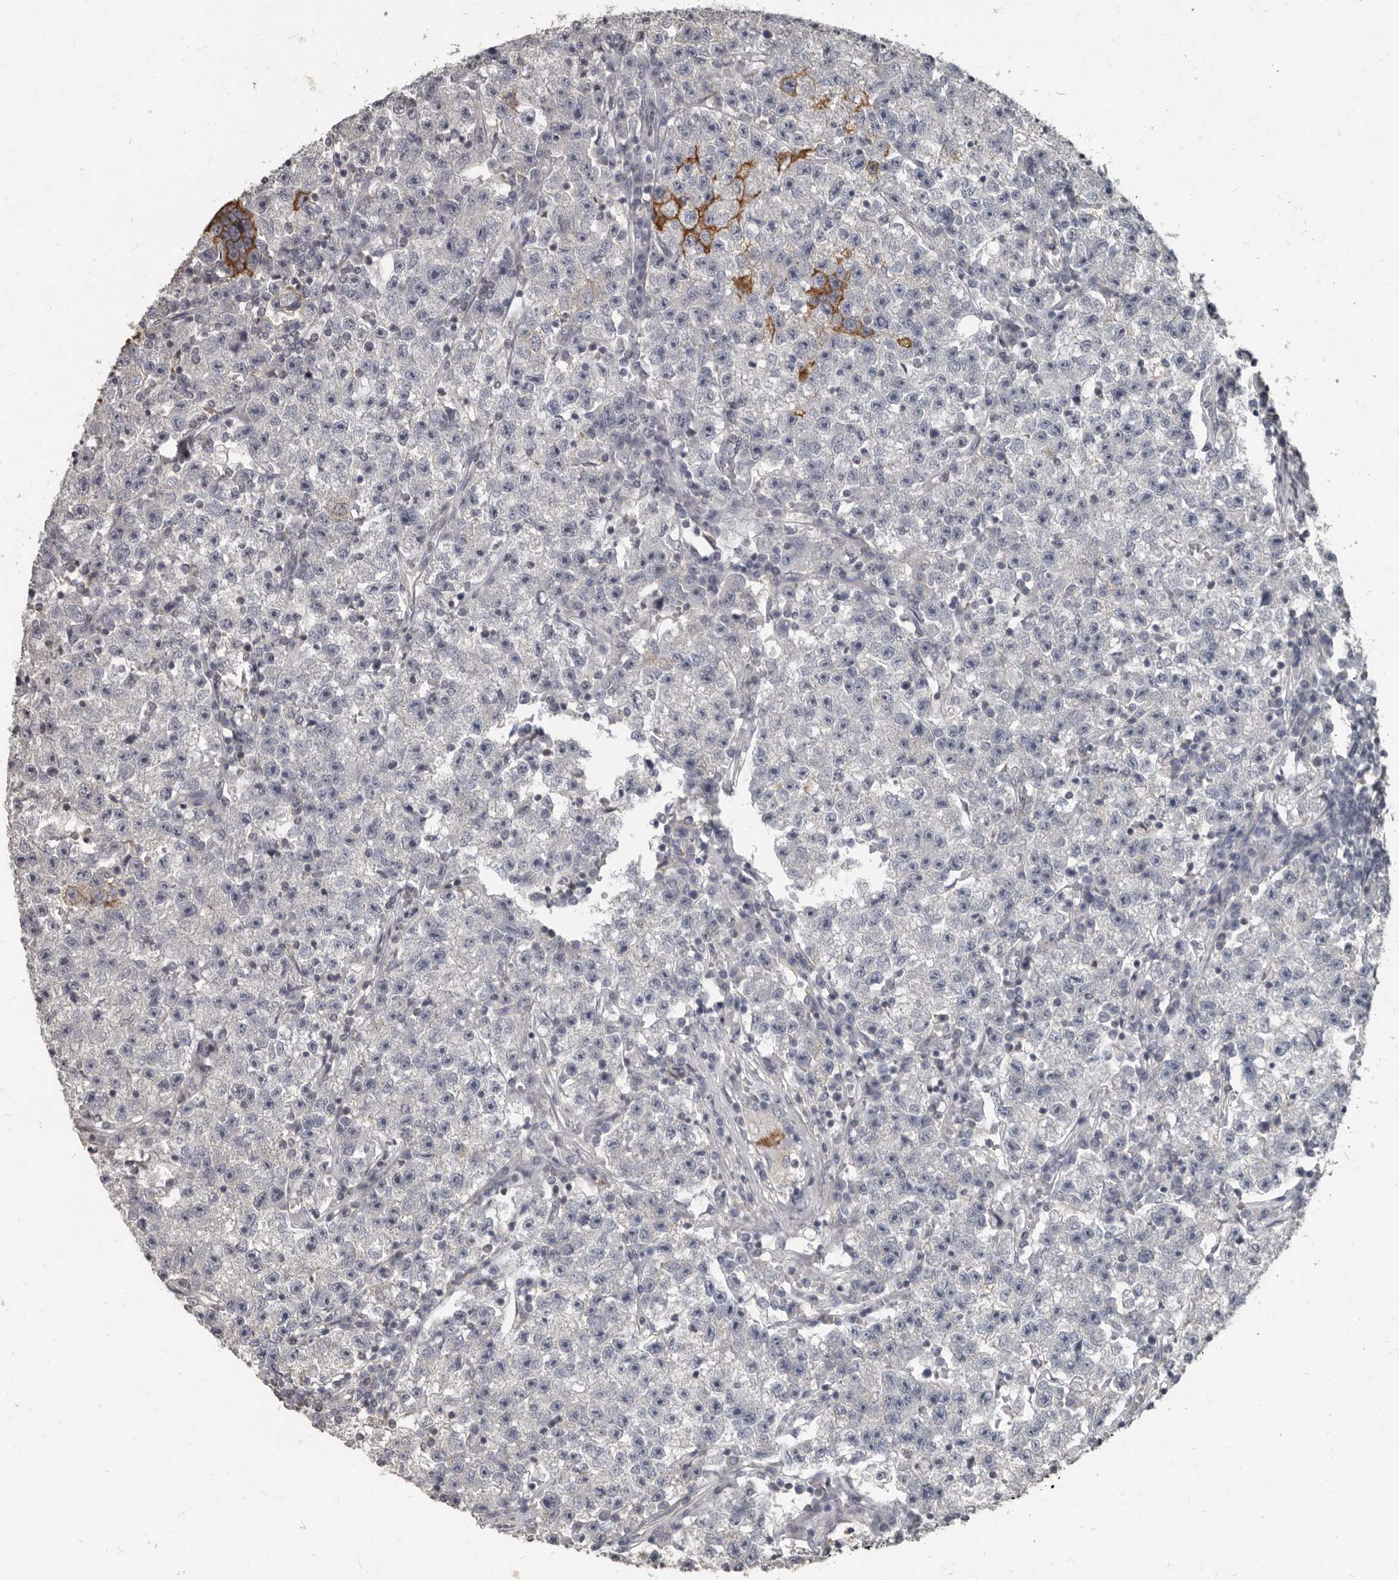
{"staining": {"intensity": "negative", "quantity": "none", "location": "none"}, "tissue": "testis cancer", "cell_type": "Tumor cells", "image_type": "cancer", "snomed": [{"axis": "morphology", "description": "Seminoma, NOS"}, {"axis": "topography", "description": "Testis"}], "caption": "Micrograph shows no significant protein positivity in tumor cells of testis cancer. (IHC, brightfield microscopy, high magnification).", "gene": "CA6", "patient": {"sex": "male", "age": 22}}